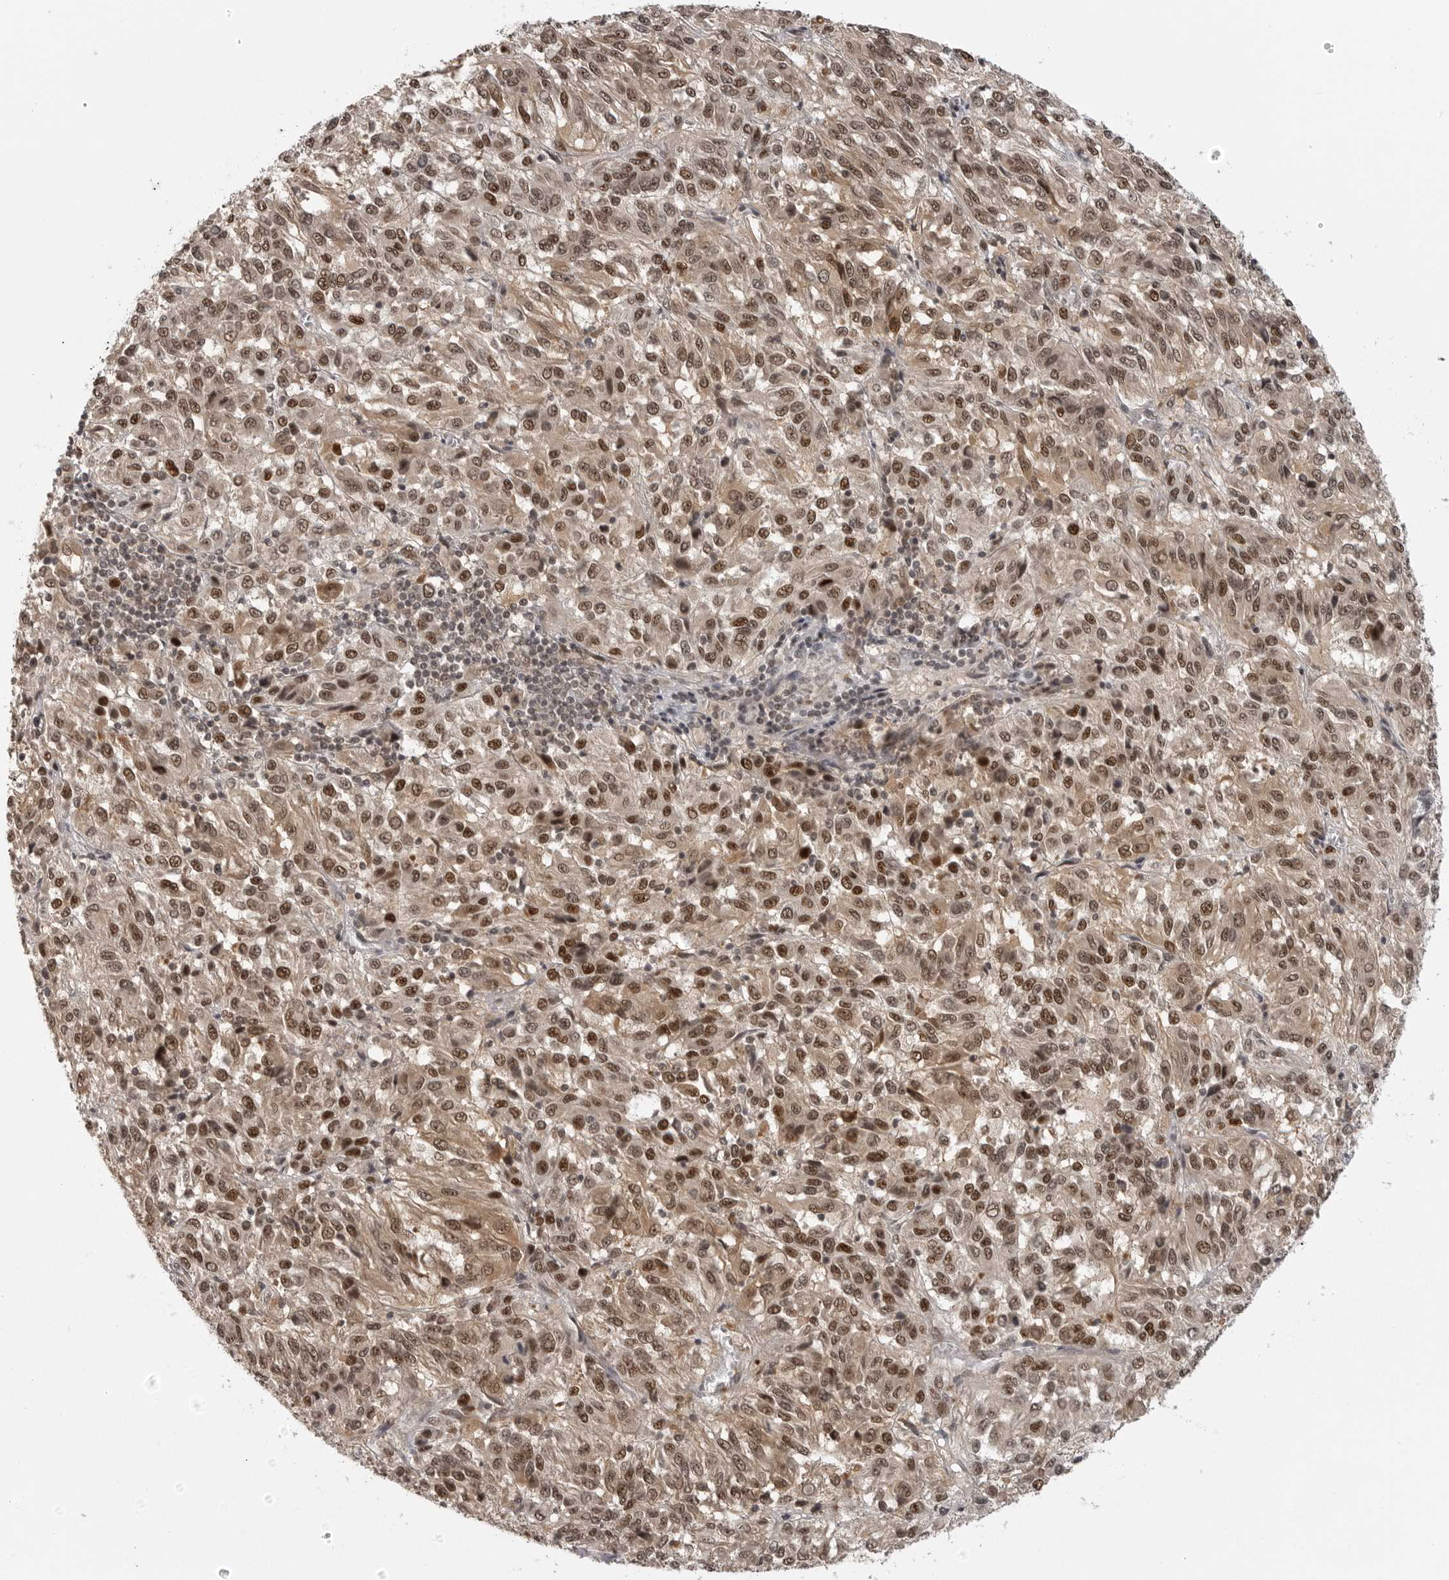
{"staining": {"intensity": "moderate", "quantity": ">75%", "location": "cytoplasmic/membranous,nuclear"}, "tissue": "melanoma", "cell_type": "Tumor cells", "image_type": "cancer", "snomed": [{"axis": "morphology", "description": "Malignant melanoma, Metastatic site"}, {"axis": "topography", "description": "Lung"}], "caption": "IHC of melanoma reveals medium levels of moderate cytoplasmic/membranous and nuclear expression in about >75% of tumor cells.", "gene": "PEG3", "patient": {"sex": "male", "age": 64}}